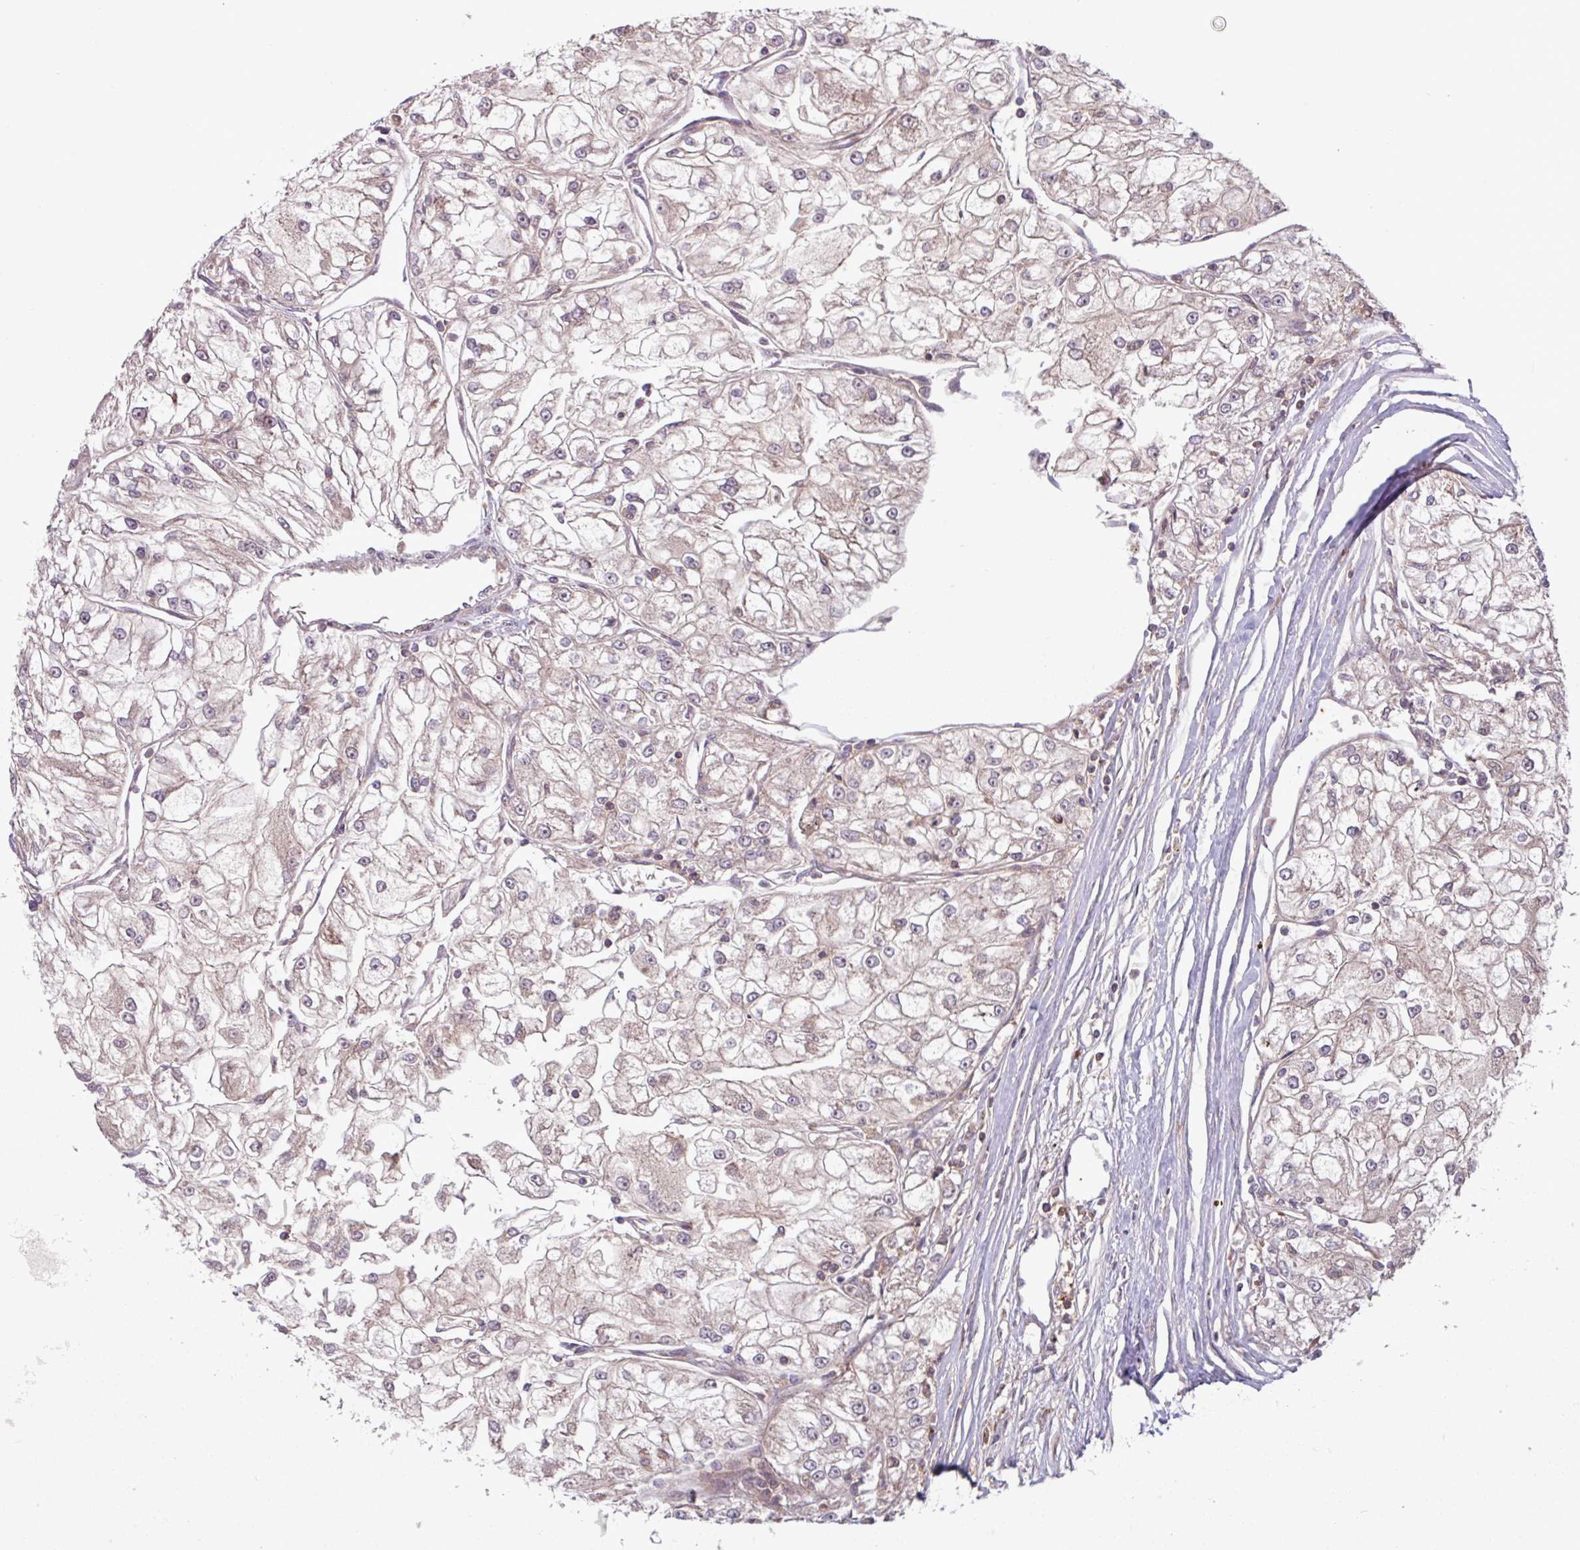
{"staining": {"intensity": "weak", "quantity": "25%-75%", "location": "cytoplasmic/membranous"}, "tissue": "renal cancer", "cell_type": "Tumor cells", "image_type": "cancer", "snomed": [{"axis": "morphology", "description": "Adenocarcinoma, NOS"}, {"axis": "topography", "description": "Kidney"}], "caption": "A high-resolution photomicrograph shows immunohistochemistry staining of renal adenocarcinoma, which reveals weak cytoplasmic/membranous staining in approximately 25%-75% of tumor cells.", "gene": "SEC61G", "patient": {"sex": "female", "age": 72}}